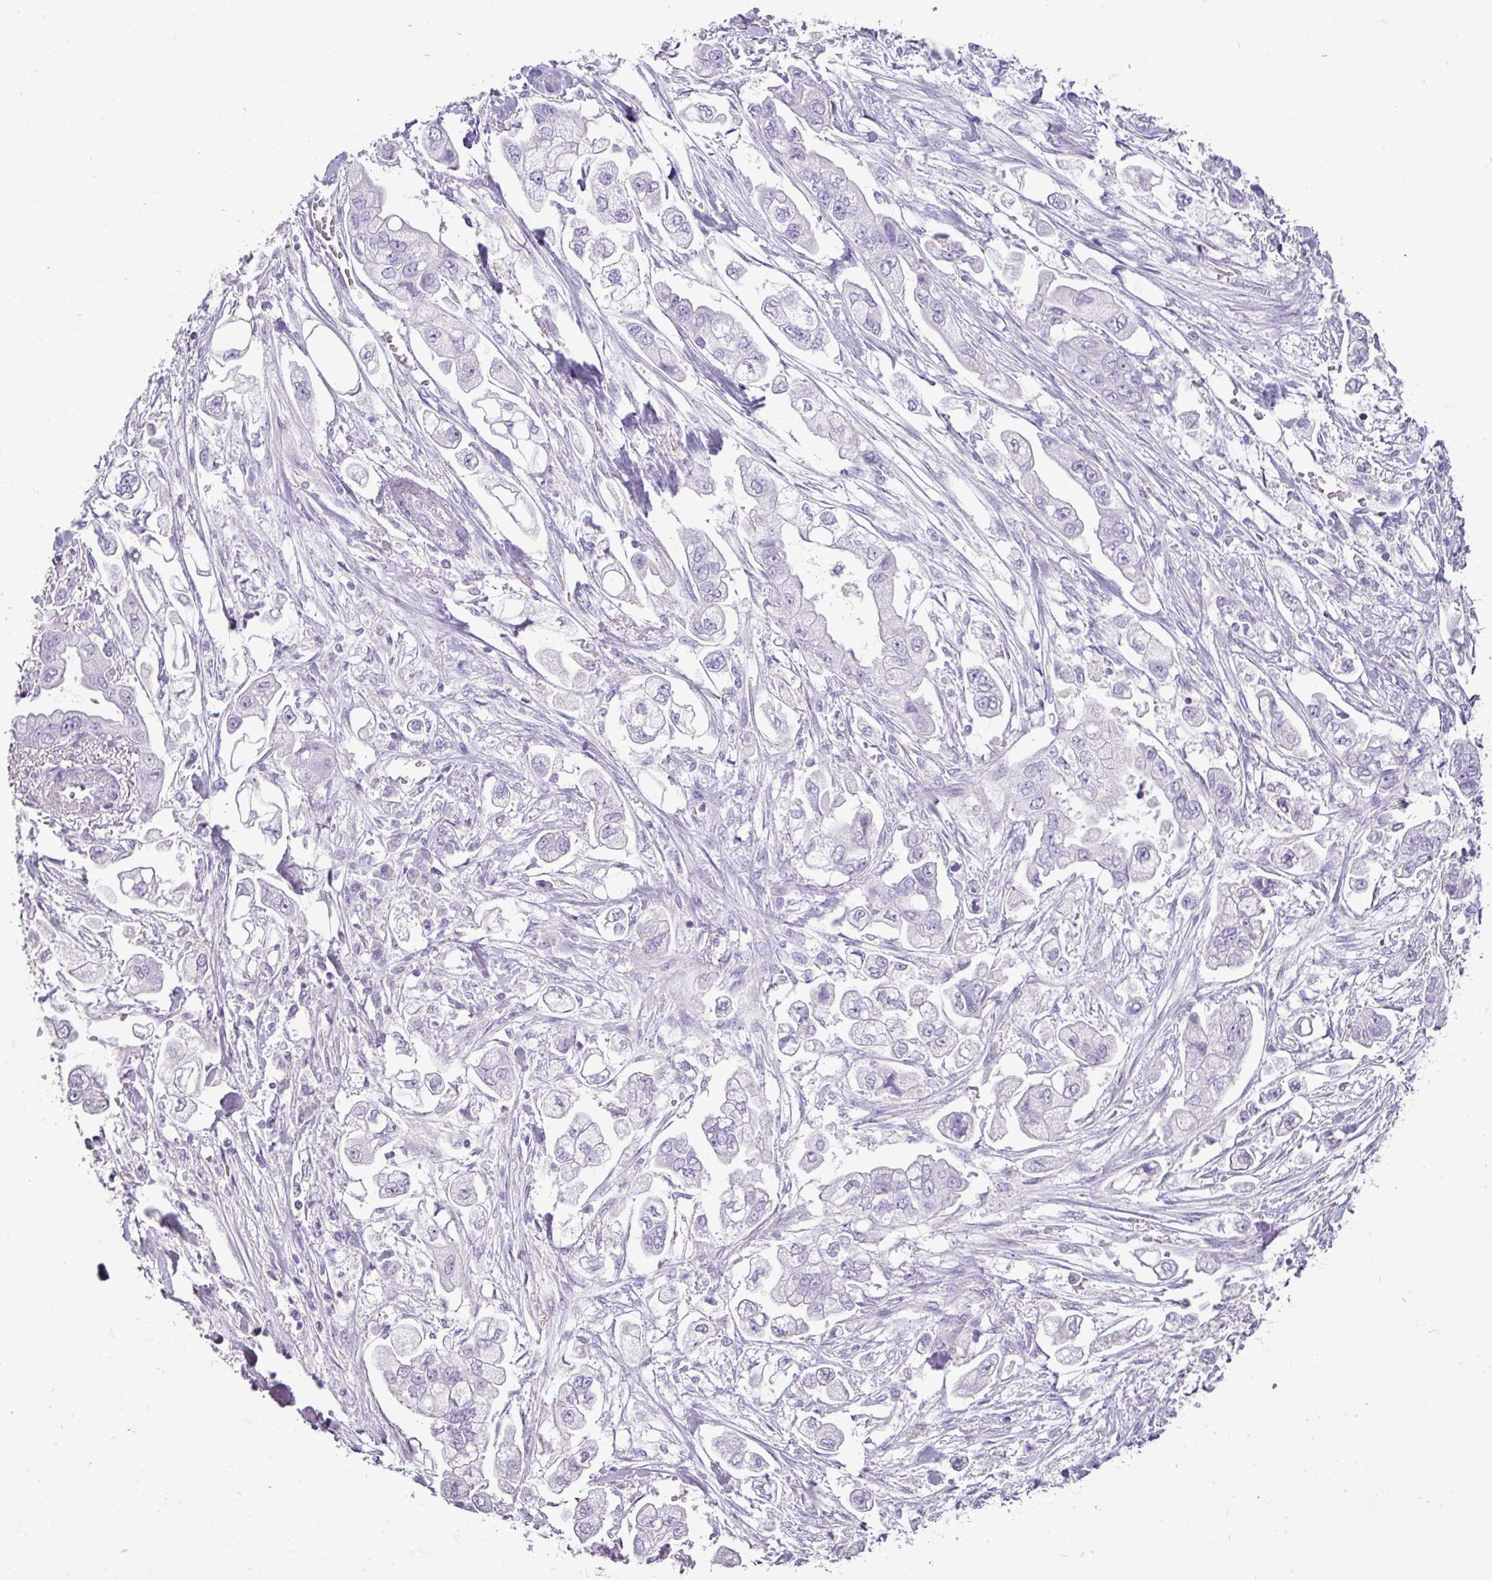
{"staining": {"intensity": "negative", "quantity": "none", "location": "none"}, "tissue": "stomach cancer", "cell_type": "Tumor cells", "image_type": "cancer", "snomed": [{"axis": "morphology", "description": "Adenocarcinoma, NOS"}, {"axis": "topography", "description": "Stomach"}], "caption": "Immunohistochemical staining of human stomach adenocarcinoma demonstrates no significant staining in tumor cells.", "gene": "GSTA3", "patient": {"sex": "male", "age": 62}}